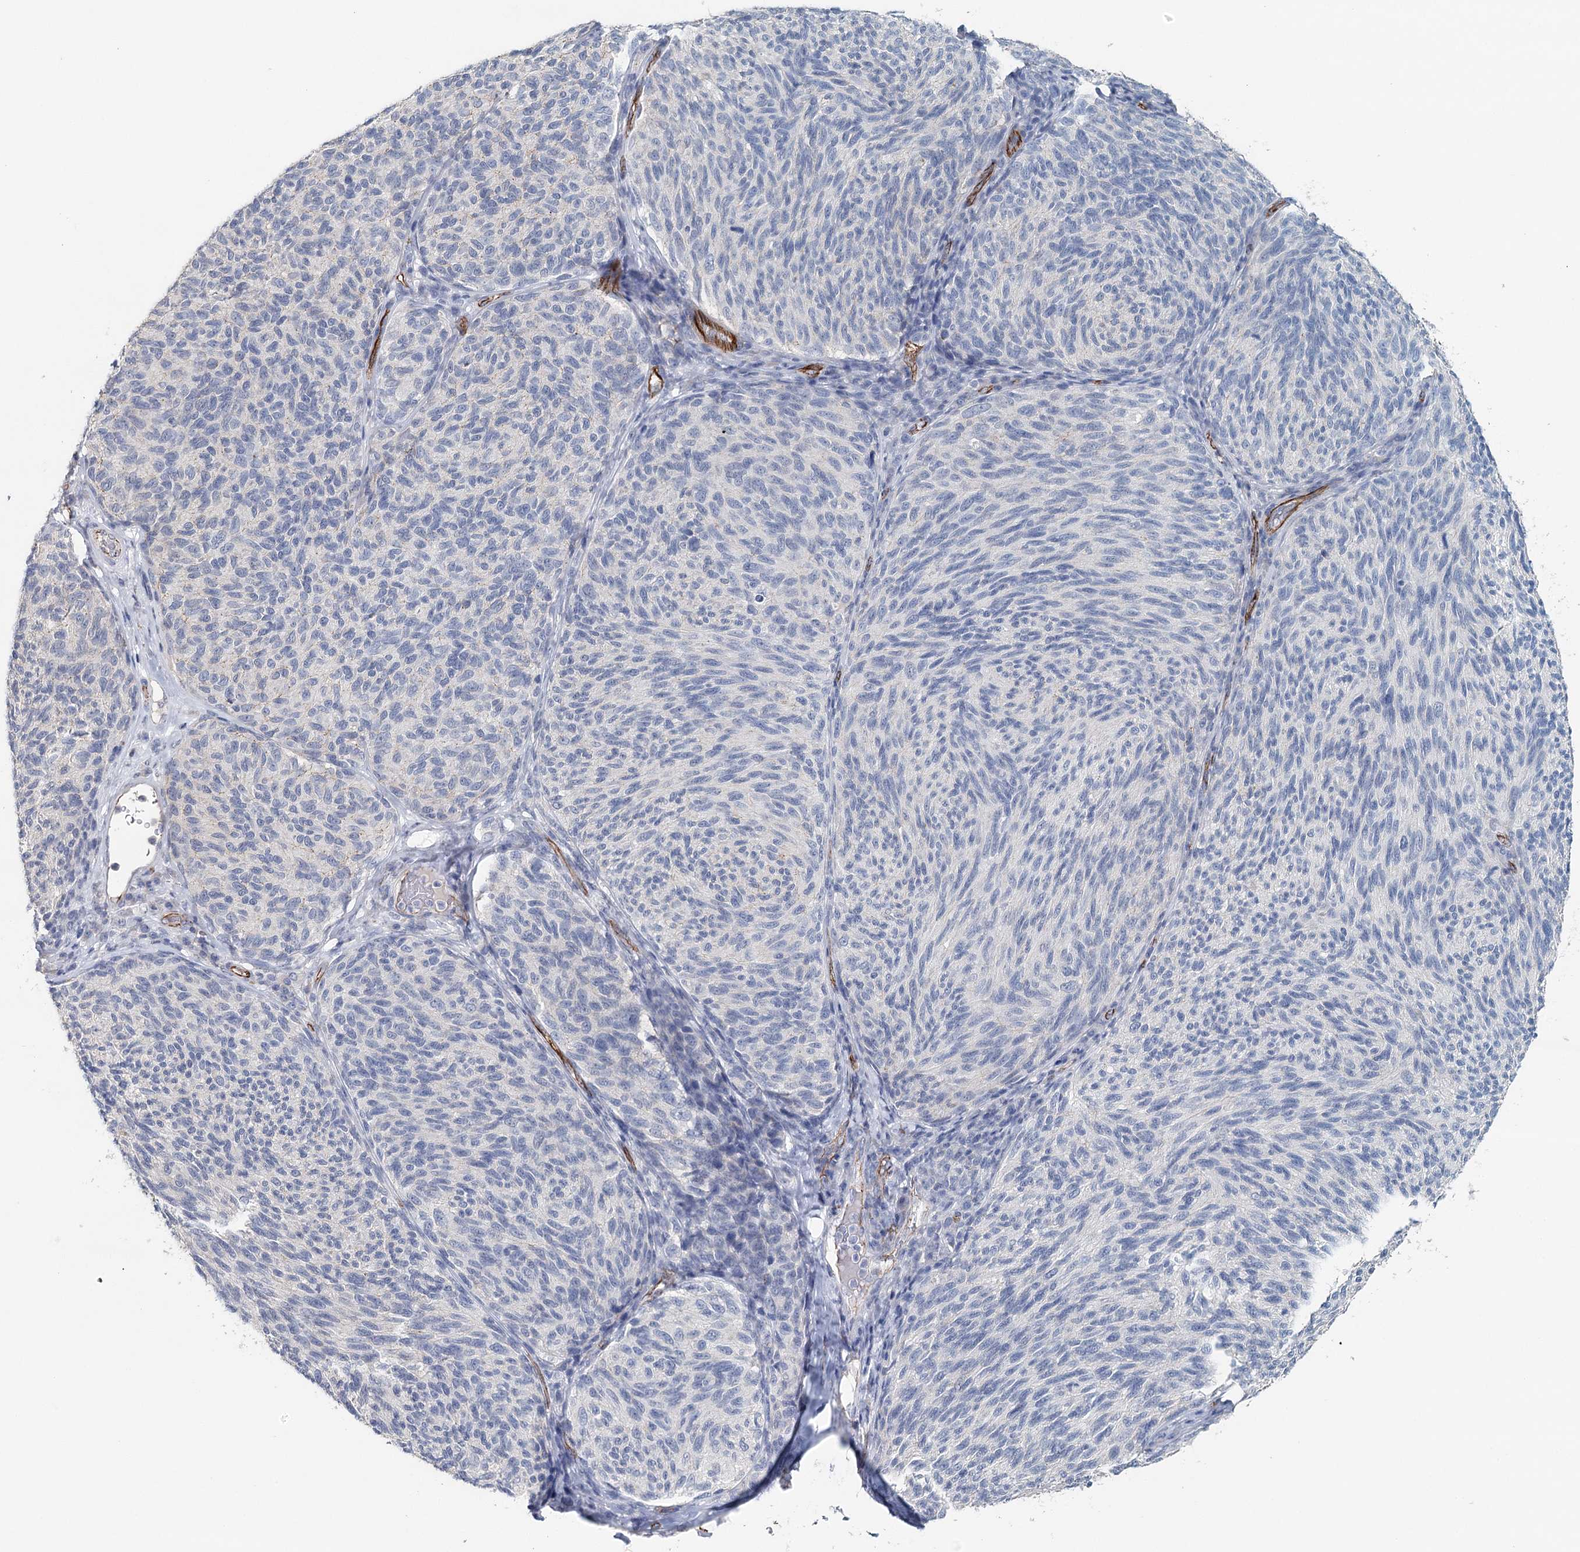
{"staining": {"intensity": "negative", "quantity": "none", "location": "none"}, "tissue": "melanoma", "cell_type": "Tumor cells", "image_type": "cancer", "snomed": [{"axis": "morphology", "description": "Malignant melanoma, NOS"}, {"axis": "topography", "description": "Skin"}], "caption": "This histopathology image is of melanoma stained with immunohistochemistry to label a protein in brown with the nuclei are counter-stained blue. There is no expression in tumor cells. (DAB immunohistochemistry, high magnification).", "gene": "SYNPO", "patient": {"sex": "female", "age": 73}}